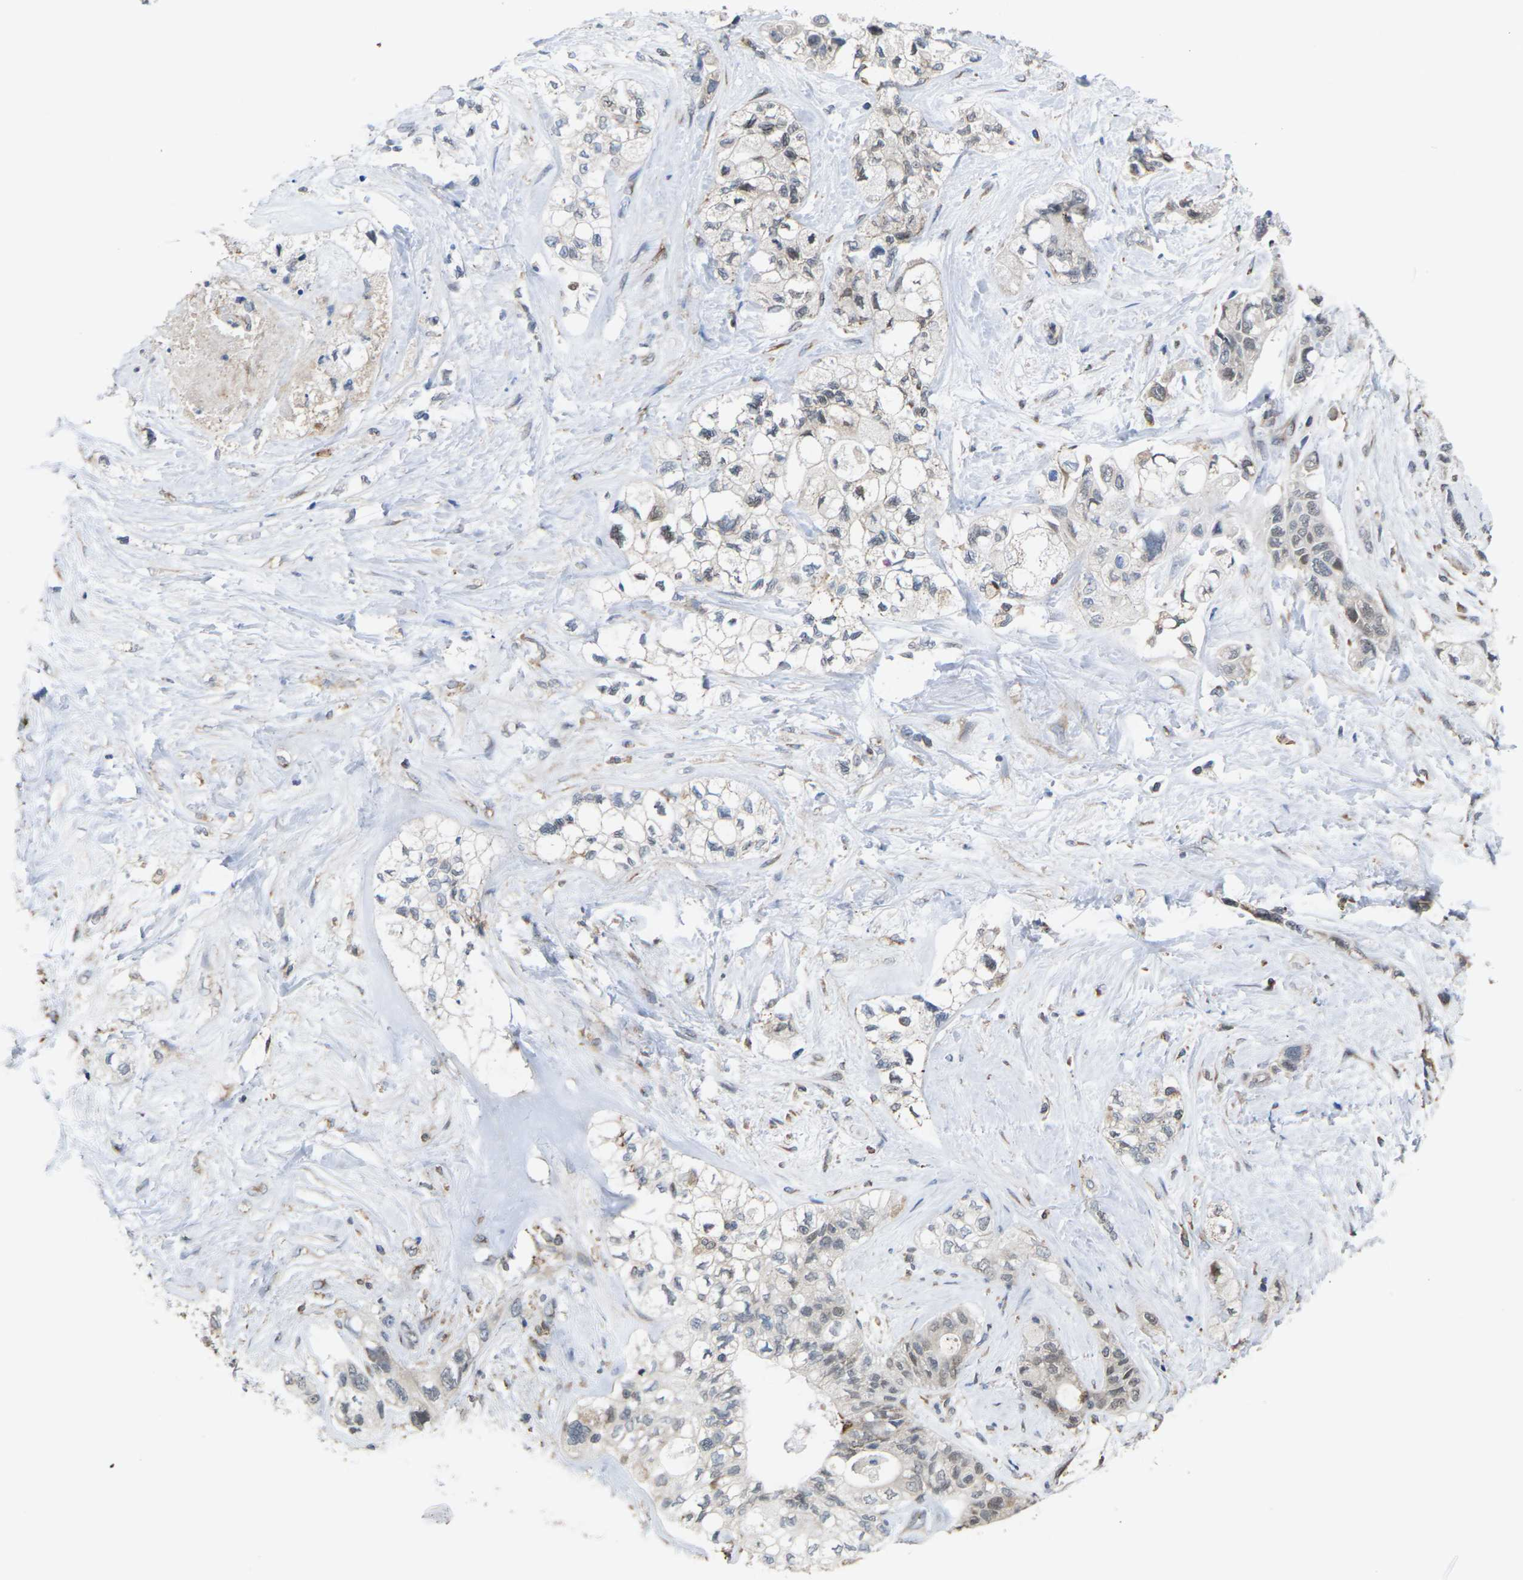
{"staining": {"intensity": "weak", "quantity": "25%-75%", "location": "cytoplasmic/membranous,nuclear"}, "tissue": "pancreatic cancer", "cell_type": "Tumor cells", "image_type": "cancer", "snomed": [{"axis": "morphology", "description": "Adenocarcinoma, NOS"}, {"axis": "topography", "description": "Pancreas"}], "caption": "A high-resolution image shows IHC staining of pancreatic cancer (adenocarcinoma), which exhibits weak cytoplasmic/membranous and nuclear expression in approximately 25%-75% of tumor cells. (DAB (3,3'-diaminobenzidine) IHC with brightfield microscopy, high magnification).", "gene": "PDZK1IP1", "patient": {"sex": "male", "age": 70}}